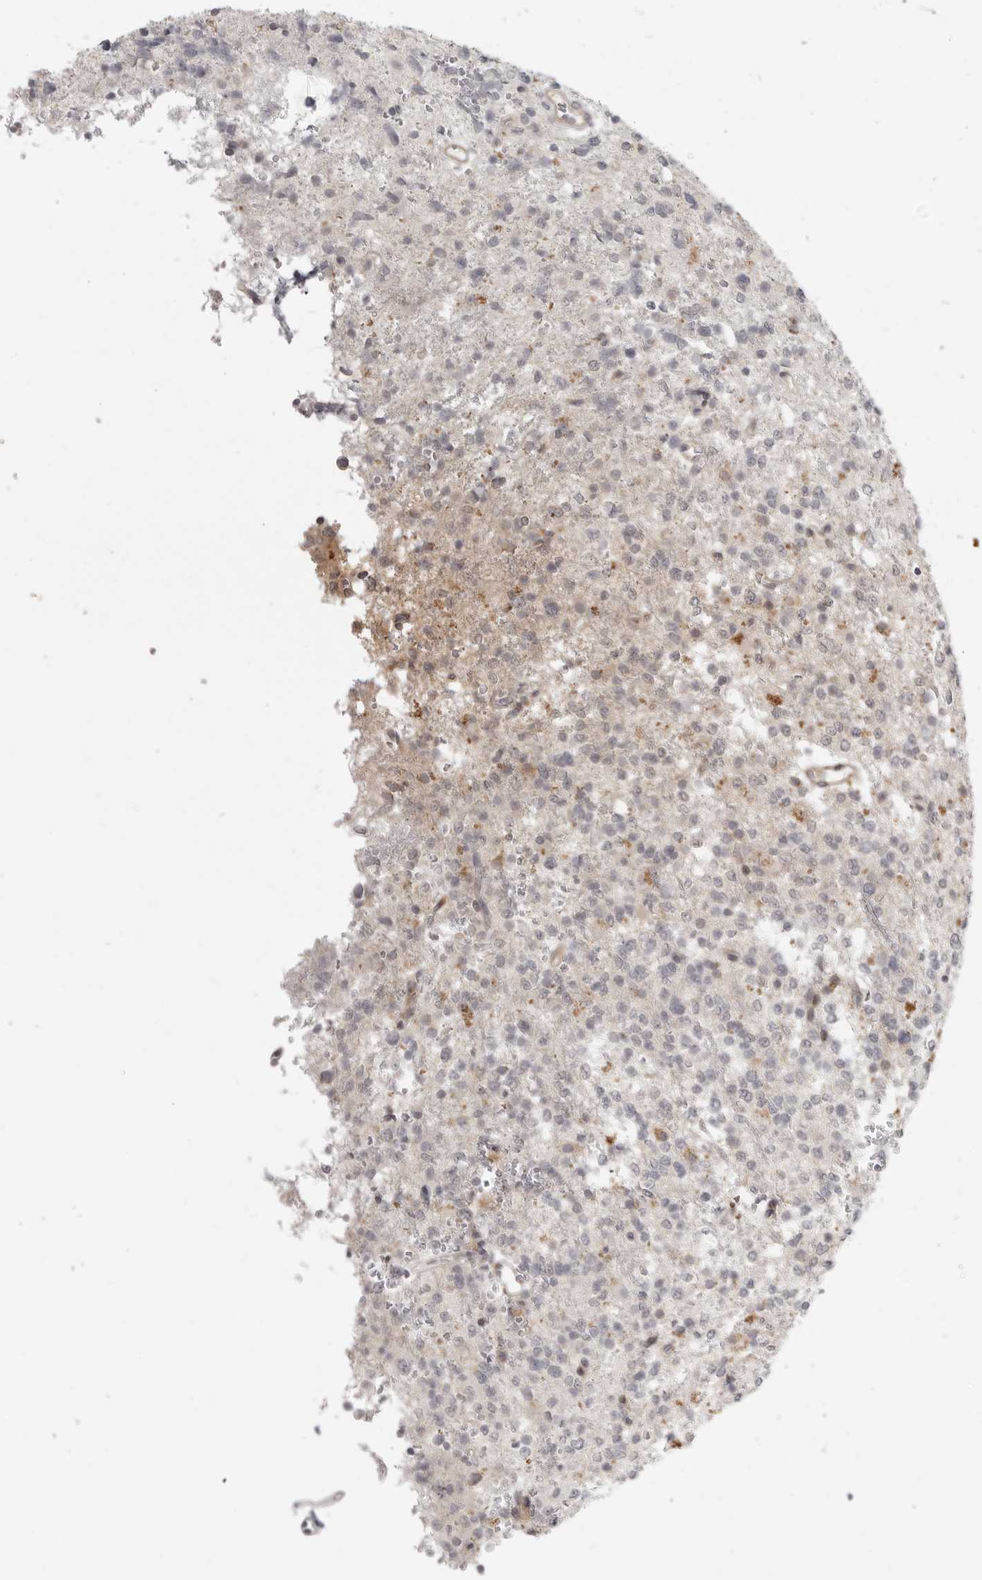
{"staining": {"intensity": "negative", "quantity": "none", "location": "none"}, "tissue": "glioma", "cell_type": "Tumor cells", "image_type": "cancer", "snomed": [{"axis": "morphology", "description": "Glioma, malignant, High grade"}, {"axis": "topography", "description": "Brain"}], "caption": "A micrograph of human glioma is negative for staining in tumor cells.", "gene": "SH3KBP1", "patient": {"sex": "female", "age": 62}}